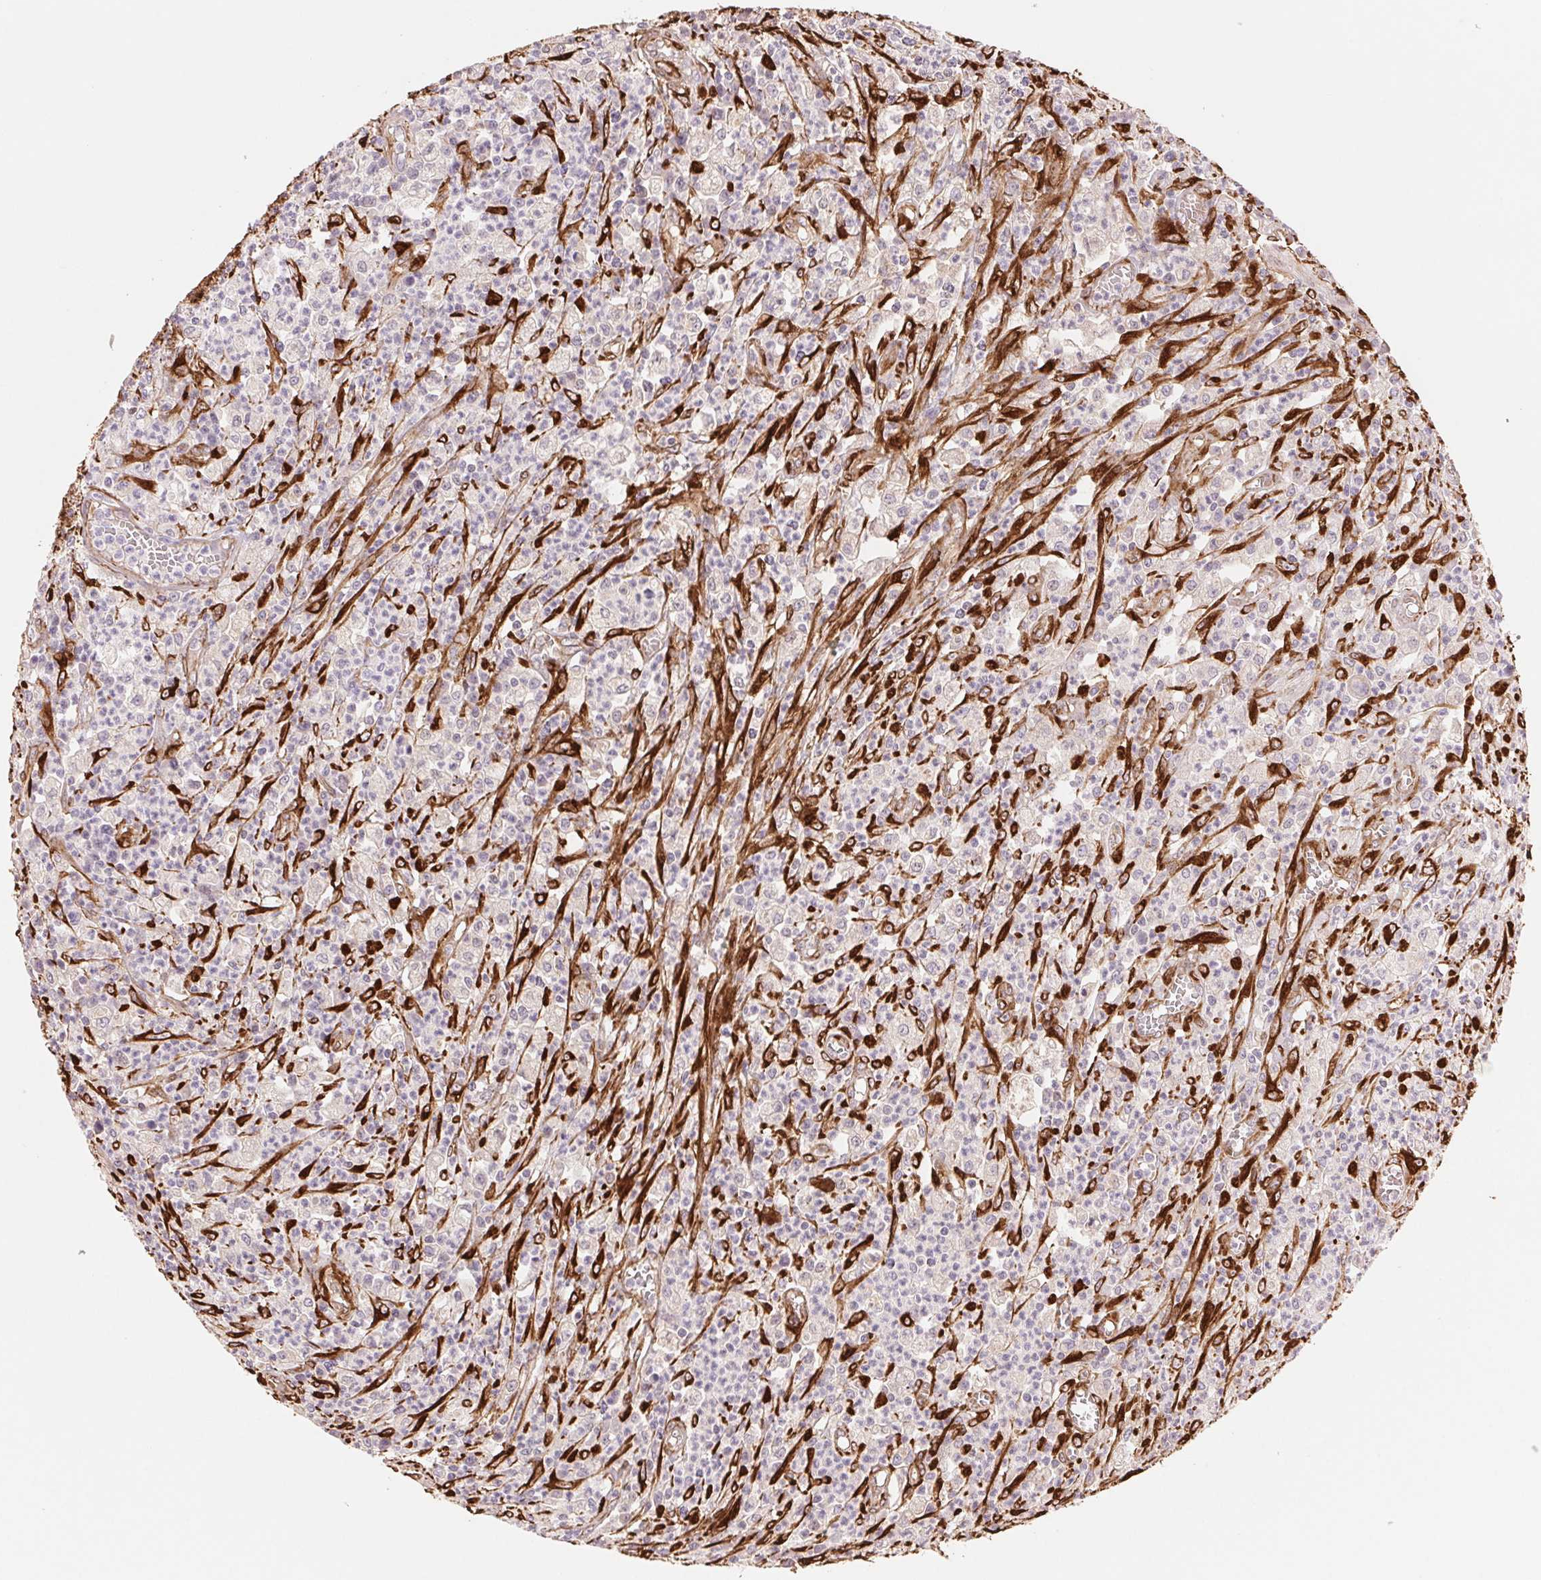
{"staining": {"intensity": "negative", "quantity": "none", "location": "none"}, "tissue": "colorectal cancer", "cell_type": "Tumor cells", "image_type": "cancer", "snomed": [{"axis": "morphology", "description": "Normal tissue, NOS"}, {"axis": "morphology", "description": "Adenocarcinoma, NOS"}, {"axis": "topography", "description": "Colon"}], "caption": "This is an IHC photomicrograph of human adenocarcinoma (colorectal). There is no positivity in tumor cells.", "gene": "FKBP10", "patient": {"sex": "male", "age": 65}}